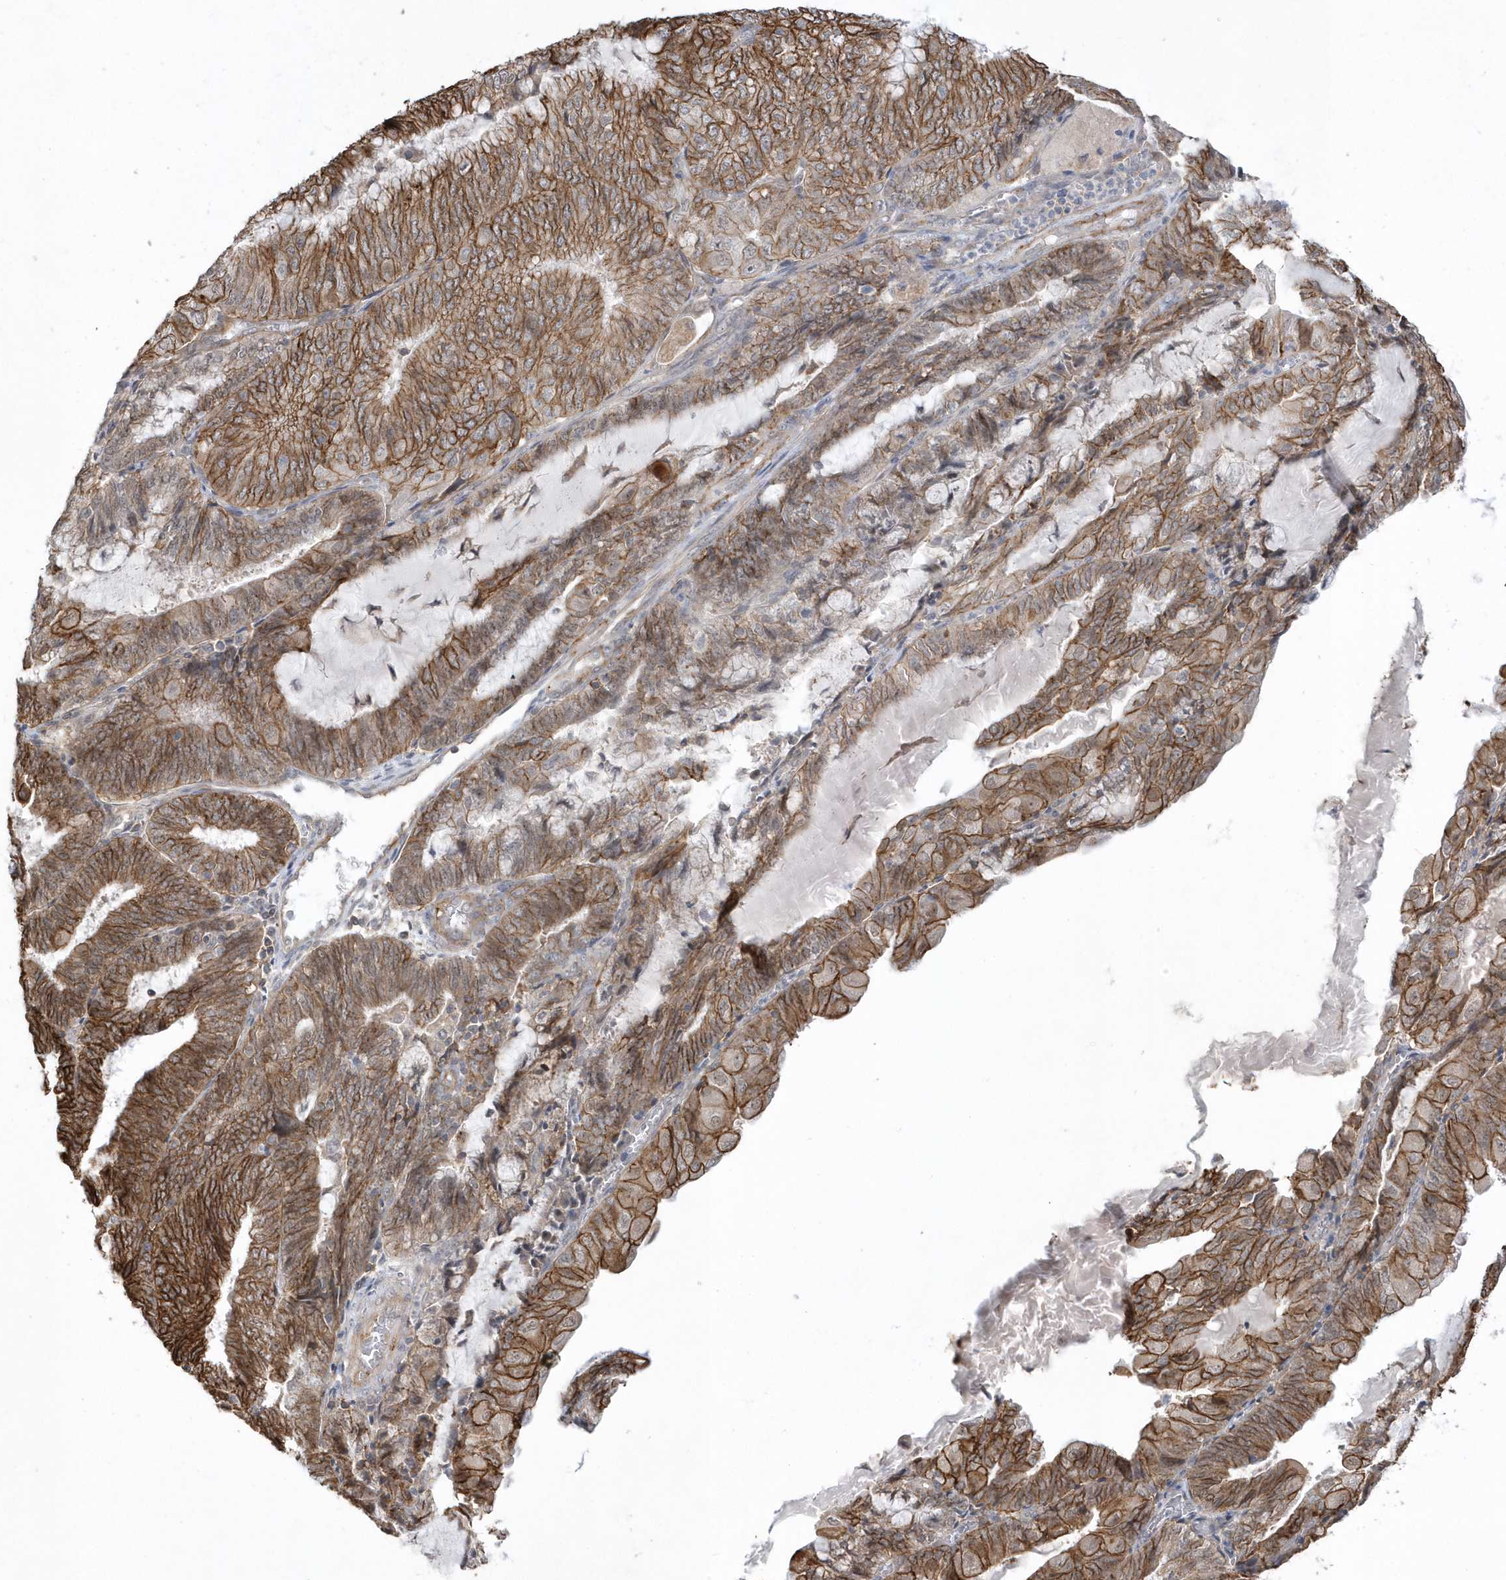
{"staining": {"intensity": "moderate", "quantity": ">75%", "location": "cytoplasmic/membranous"}, "tissue": "endometrial cancer", "cell_type": "Tumor cells", "image_type": "cancer", "snomed": [{"axis": "morphology", "description": "Adenocarcinoma, NOS"}, {"axis": "topography", "description": "Endometrium"}], "caption": "Immunohistochemical staining of human endometrial cancer displays medium levels of moderate cytoplasmic/membranous positivity in approximately >75% of tumor cells.", "gene": "CRIP3", "patient": {"sex": "female", "age": 81}}